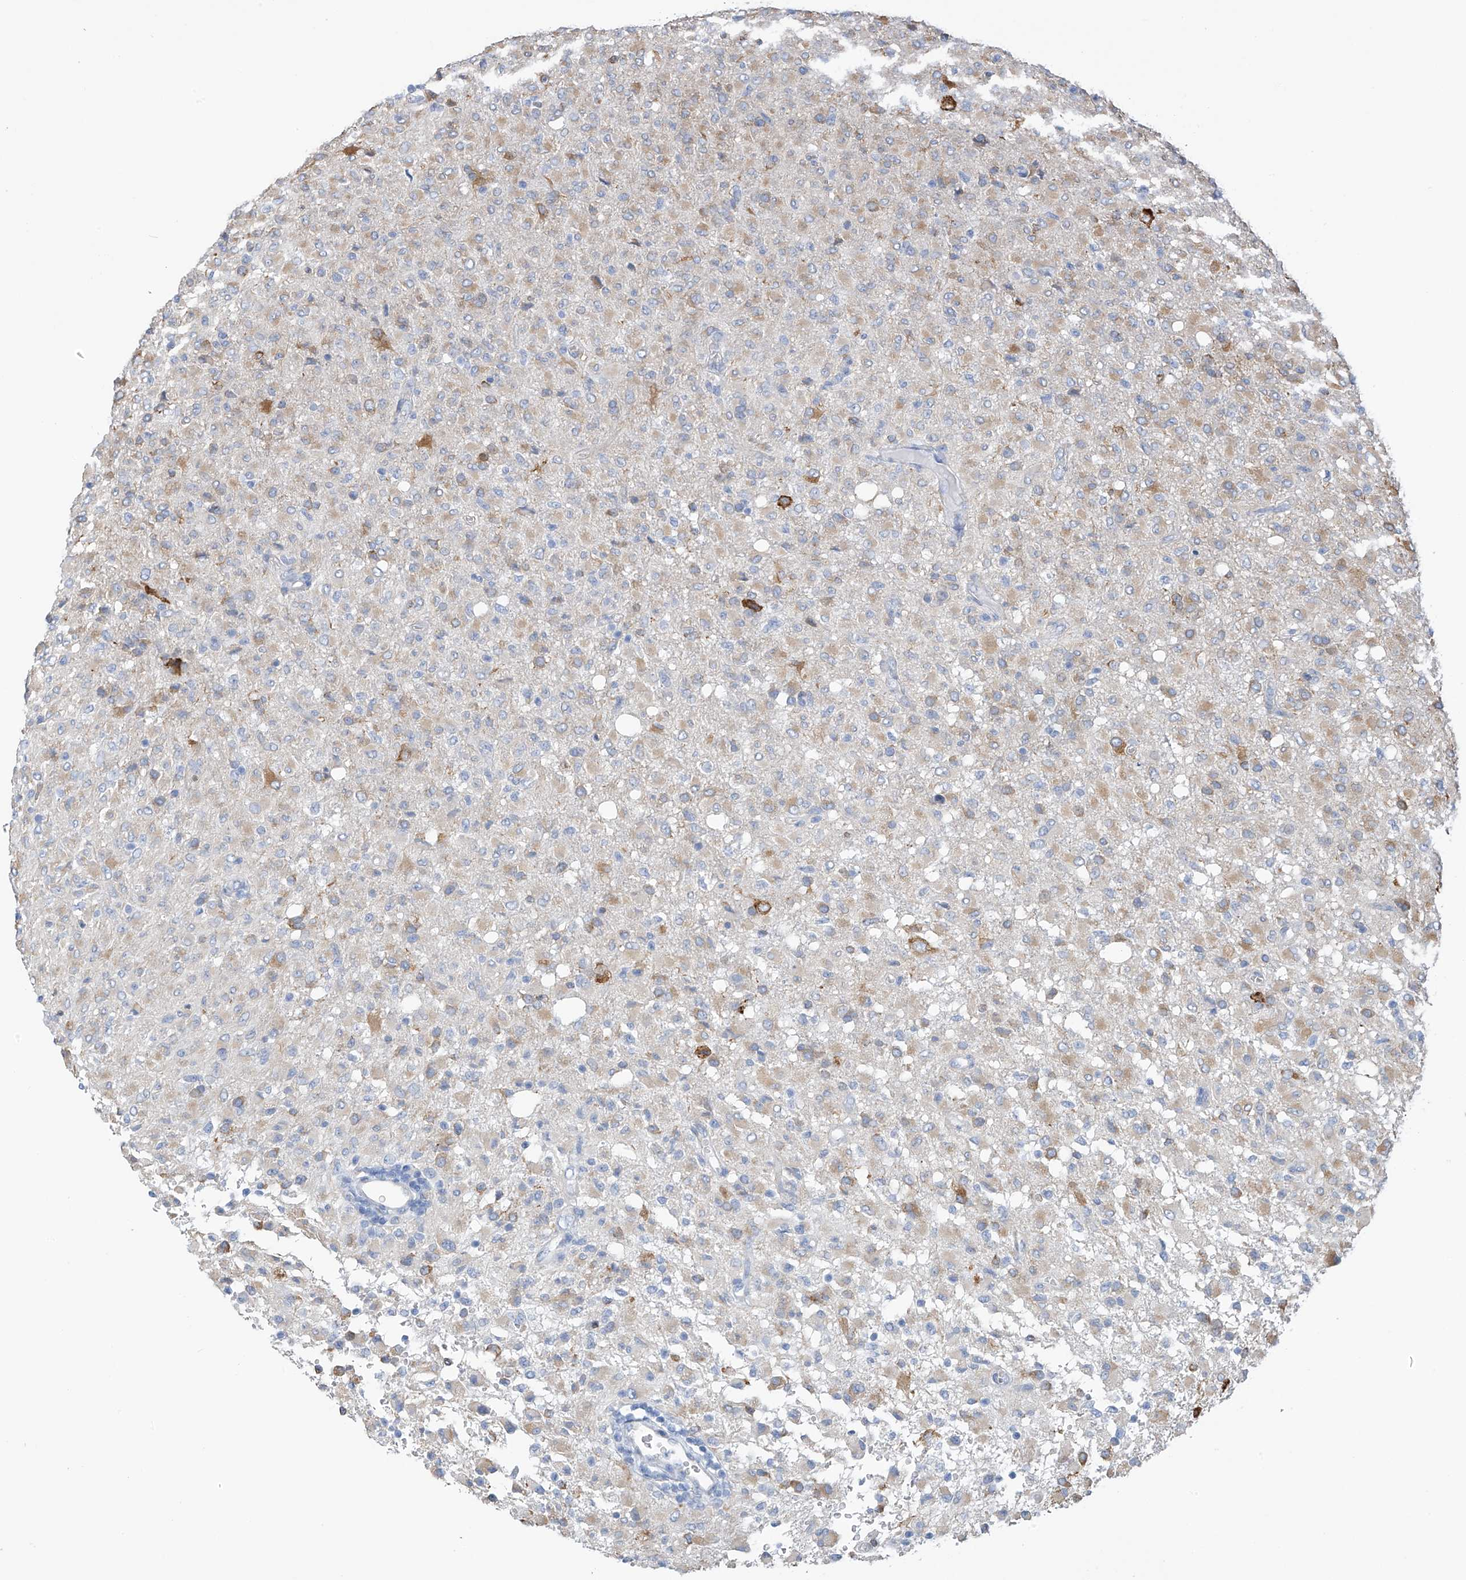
{"staining": {"intensity": "weak", "quantity": "<25%", "location": "cytoplasmic/membranous"}, "tissue": "glioma", "cell_type": "Tumor cells", "image_type": "cancer", "snomed": [{"axis": "morphology", "description": "Glioma, malignant, High grade"}, {"axis": "topography", "description": "Brain"}], "caption": "A histopathology image of glioma stained for a protein reveals no brown staining in tumor cells.", "gene": "RCN2", "patient": {"sex": "female", "age": 57}}